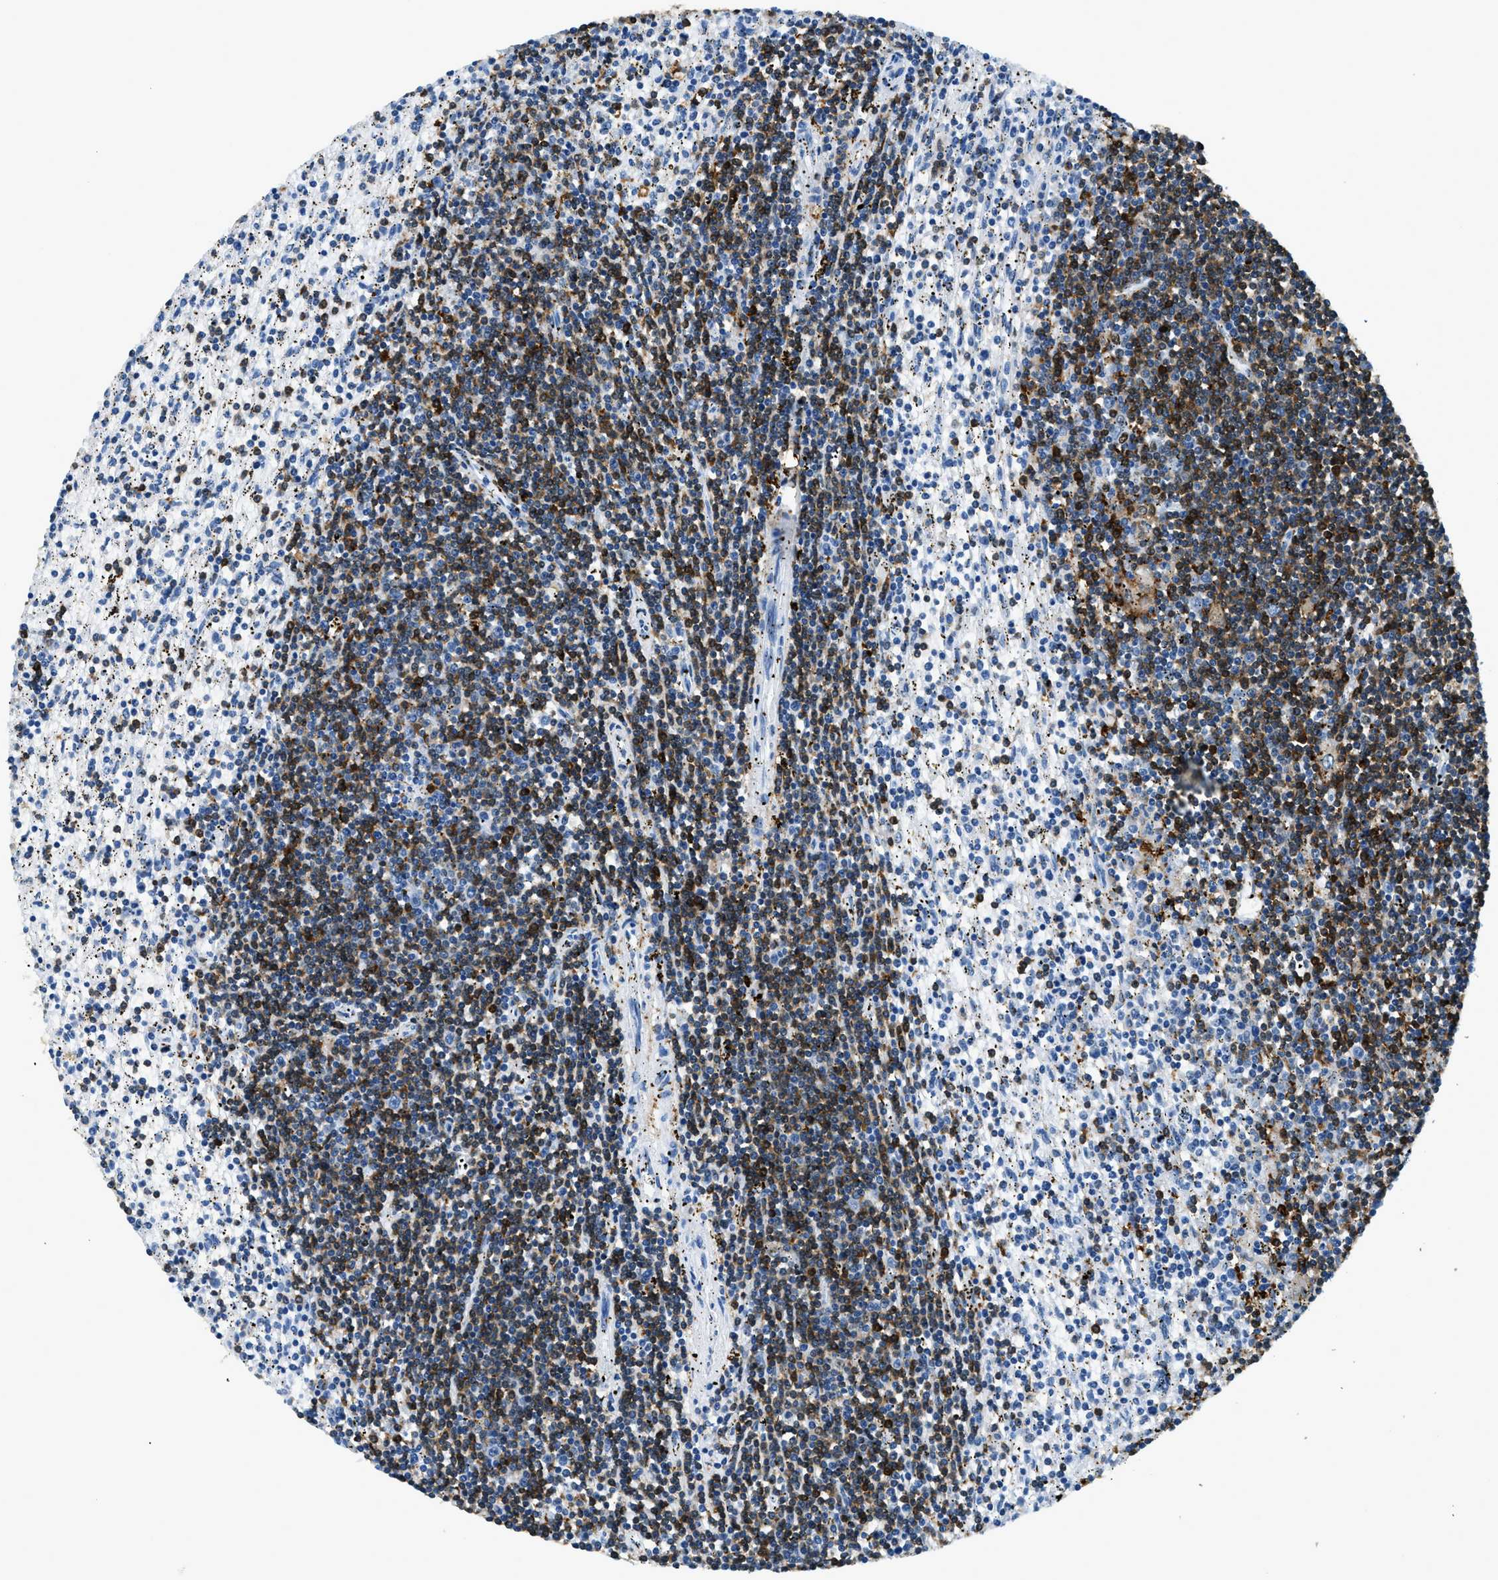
{"staining": {"intensity": "moderate", "quantity": "25%-75%", "location": "cytoplasmic/membranous,nuclear"}, "tissue": "lymphoma", "cell_type": "Tumor cells", "image_type": "cancer", "snomed": [{"axis": "morphology", "description": "Malignant lymphoma, non-Hodgkin's type, Low grade"}, {"axis": "topography", "description": "Spleen"}], "caption": "IHC (DAB) staining of malignant lymphoma, non-Hodgkin's type (low-grade) demonstrates moderate cytoplasmic/membranous and nuclear protein positivity in approximately 25%-75% of tumor cells. The protein of interest is shown in brown color, while the nuclei are stained blue.", "gene": "CAPG", "patient": {"sex": "male", "age": 76}}